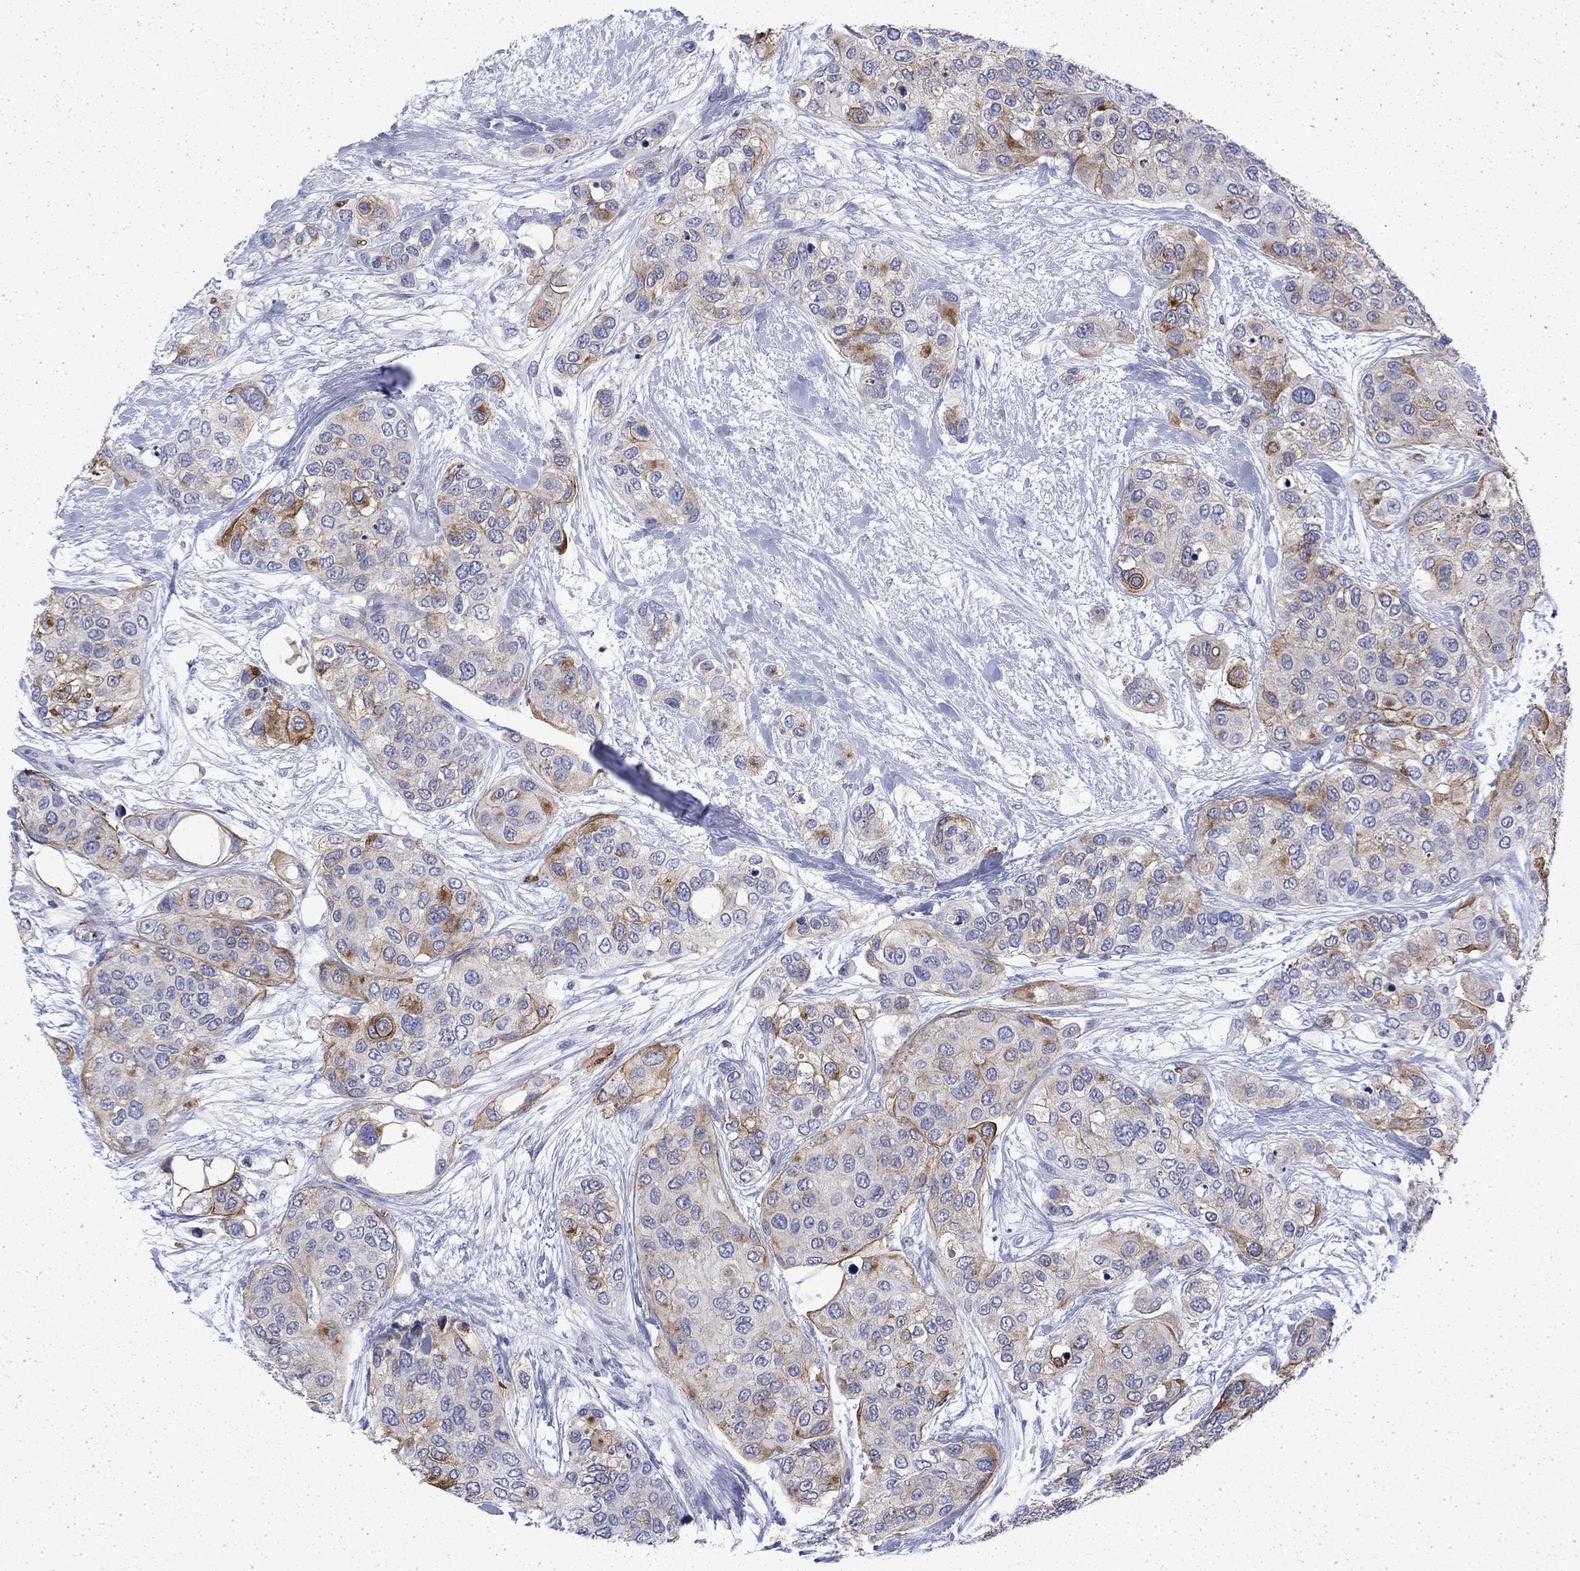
{"staining": {"intensity": "moderate", "quantity": "25%-75%", "location": "cytoplasmic/membranous"}, "tissue": "urothelial cancer", "cell_type": "Tumor cells", "image_type": "cancer", "snomed": [{"axis": "morphology", "description": "Urothelial carcinoma, High grade"}, {"axis": "topography", "description": "Urinary bladder"}], "caption": "Human high-grade urothelial carcinoma stained with a brown dye demonstrates moderate cytoplasmic/membranous positive staining in about 25%-75% of tumor cells.", "gene": "ENPP6", "patient": {"sex": "male", "age": 77}}